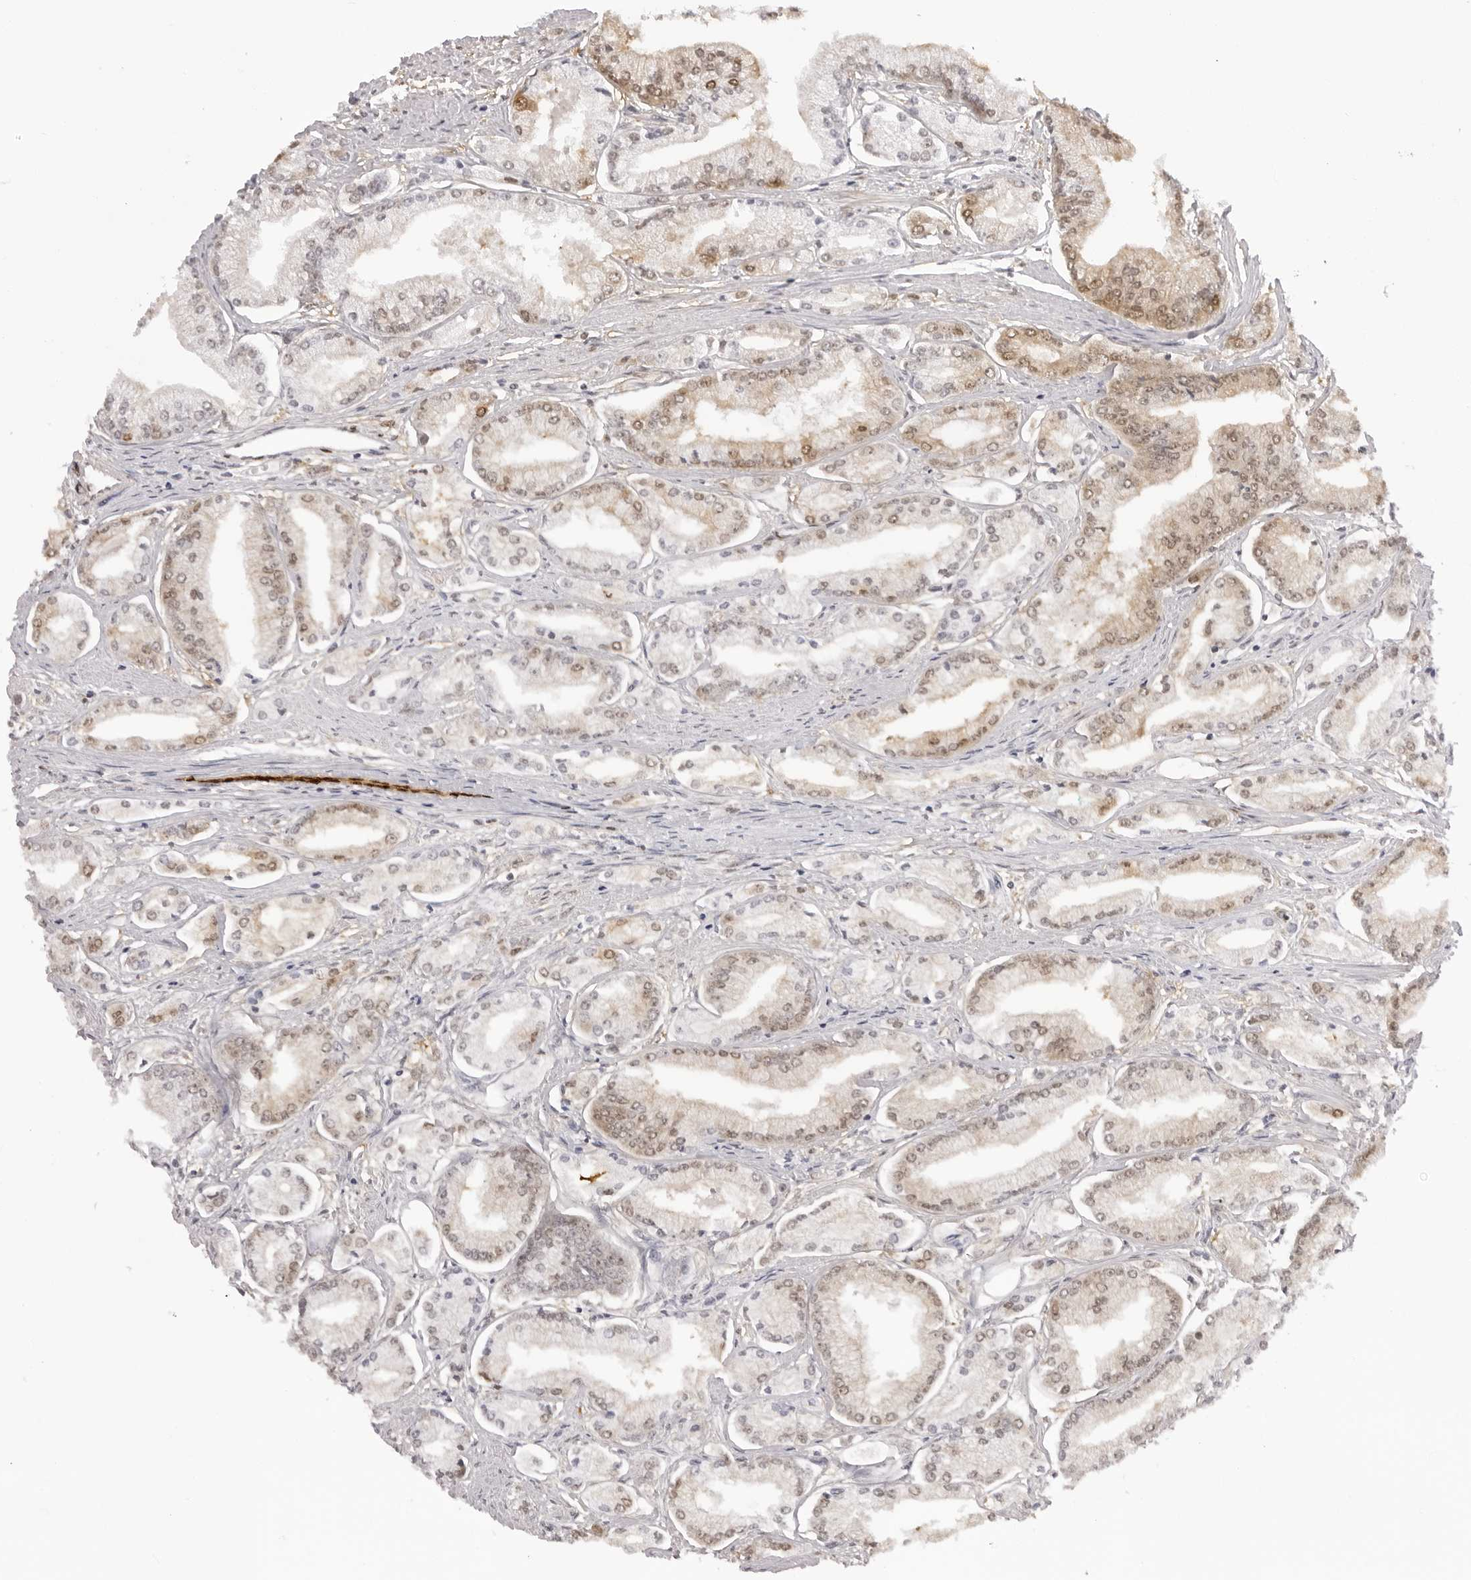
{"staining": {"intensity": "weak", "quantity": ">75%", "location": "cytoplasmic/membranous,nuclear"}, "tissue": "prostate cancer", "cell_type": "Tumor cells", "image_type": "cancer", "snomed": [{"axis": "morphology", "description": "Adenocarcinoma, Low grade"}, {"axis": "topography", "description": "Prostate"}], "caption": "The photomicrograph exhibits a brown stain indicating the presence of a protein in the cytoplasmic/membranous and nuclear of tumor cells in prostate cancer.", "gene": "HSPA4", "patient": {"sex": "male", "age": 52}}